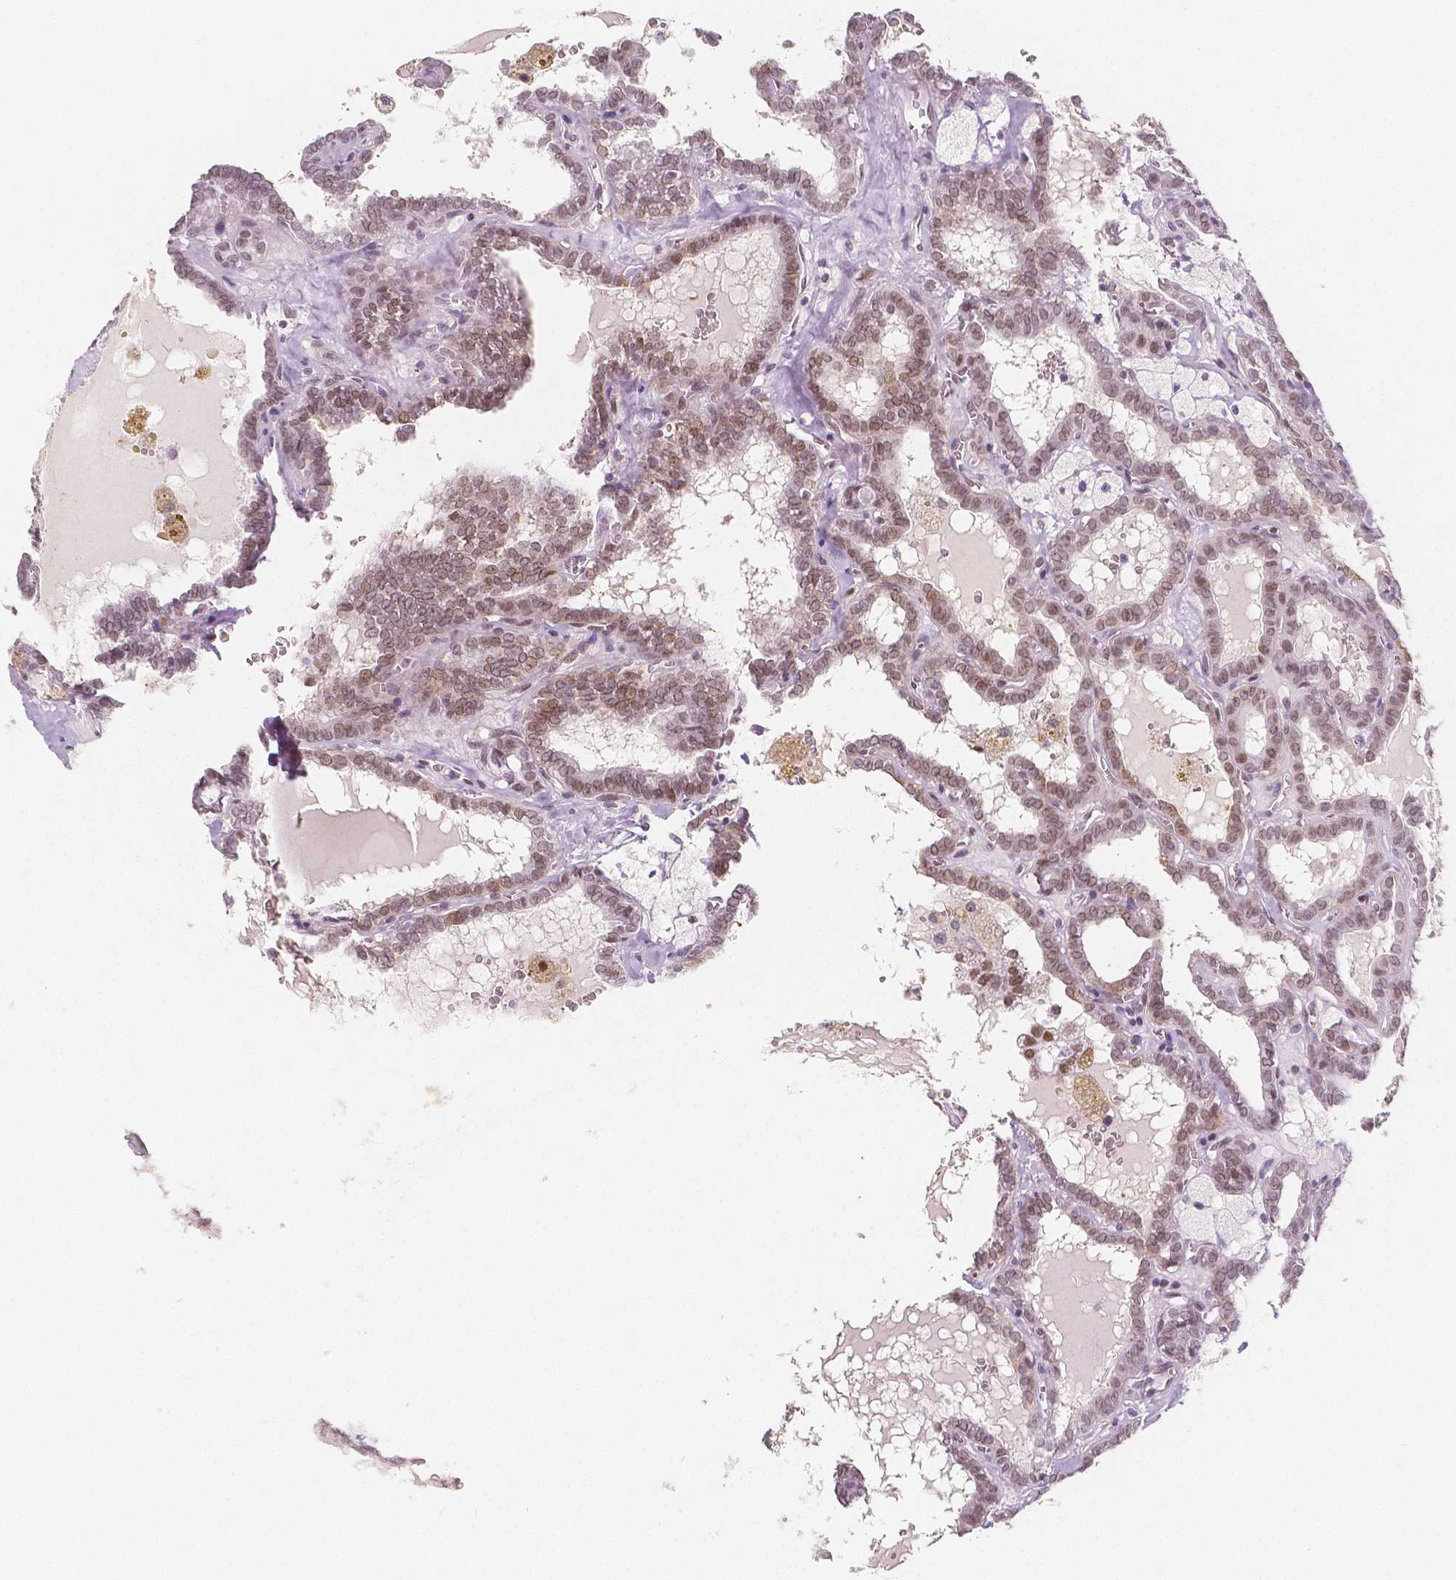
{"staining": {"intensity": "weak", "quantity": ">75%", "location": "cytoplasmic/membranous,nuclear"}, "tissue": "thyroid cancer", "cell_type": "Tumor cells", "image_type": "cancer", "snomed": [{"axis": "morphology", "description": "Papillary adenocarcinoma, NOS"}, {"axis": "topography", "description": "Thyroid gland"}], "caption": "Approximately >75% of tumor cells in thyroid cancer (papillary adenocarcinoma) display weak cytoplasmic/membranous and nuclear protein expression as visualized by brown immunohistochemical staining.", "gene": "KDM5B", "patient": {"sex": "female", "age": 39}}